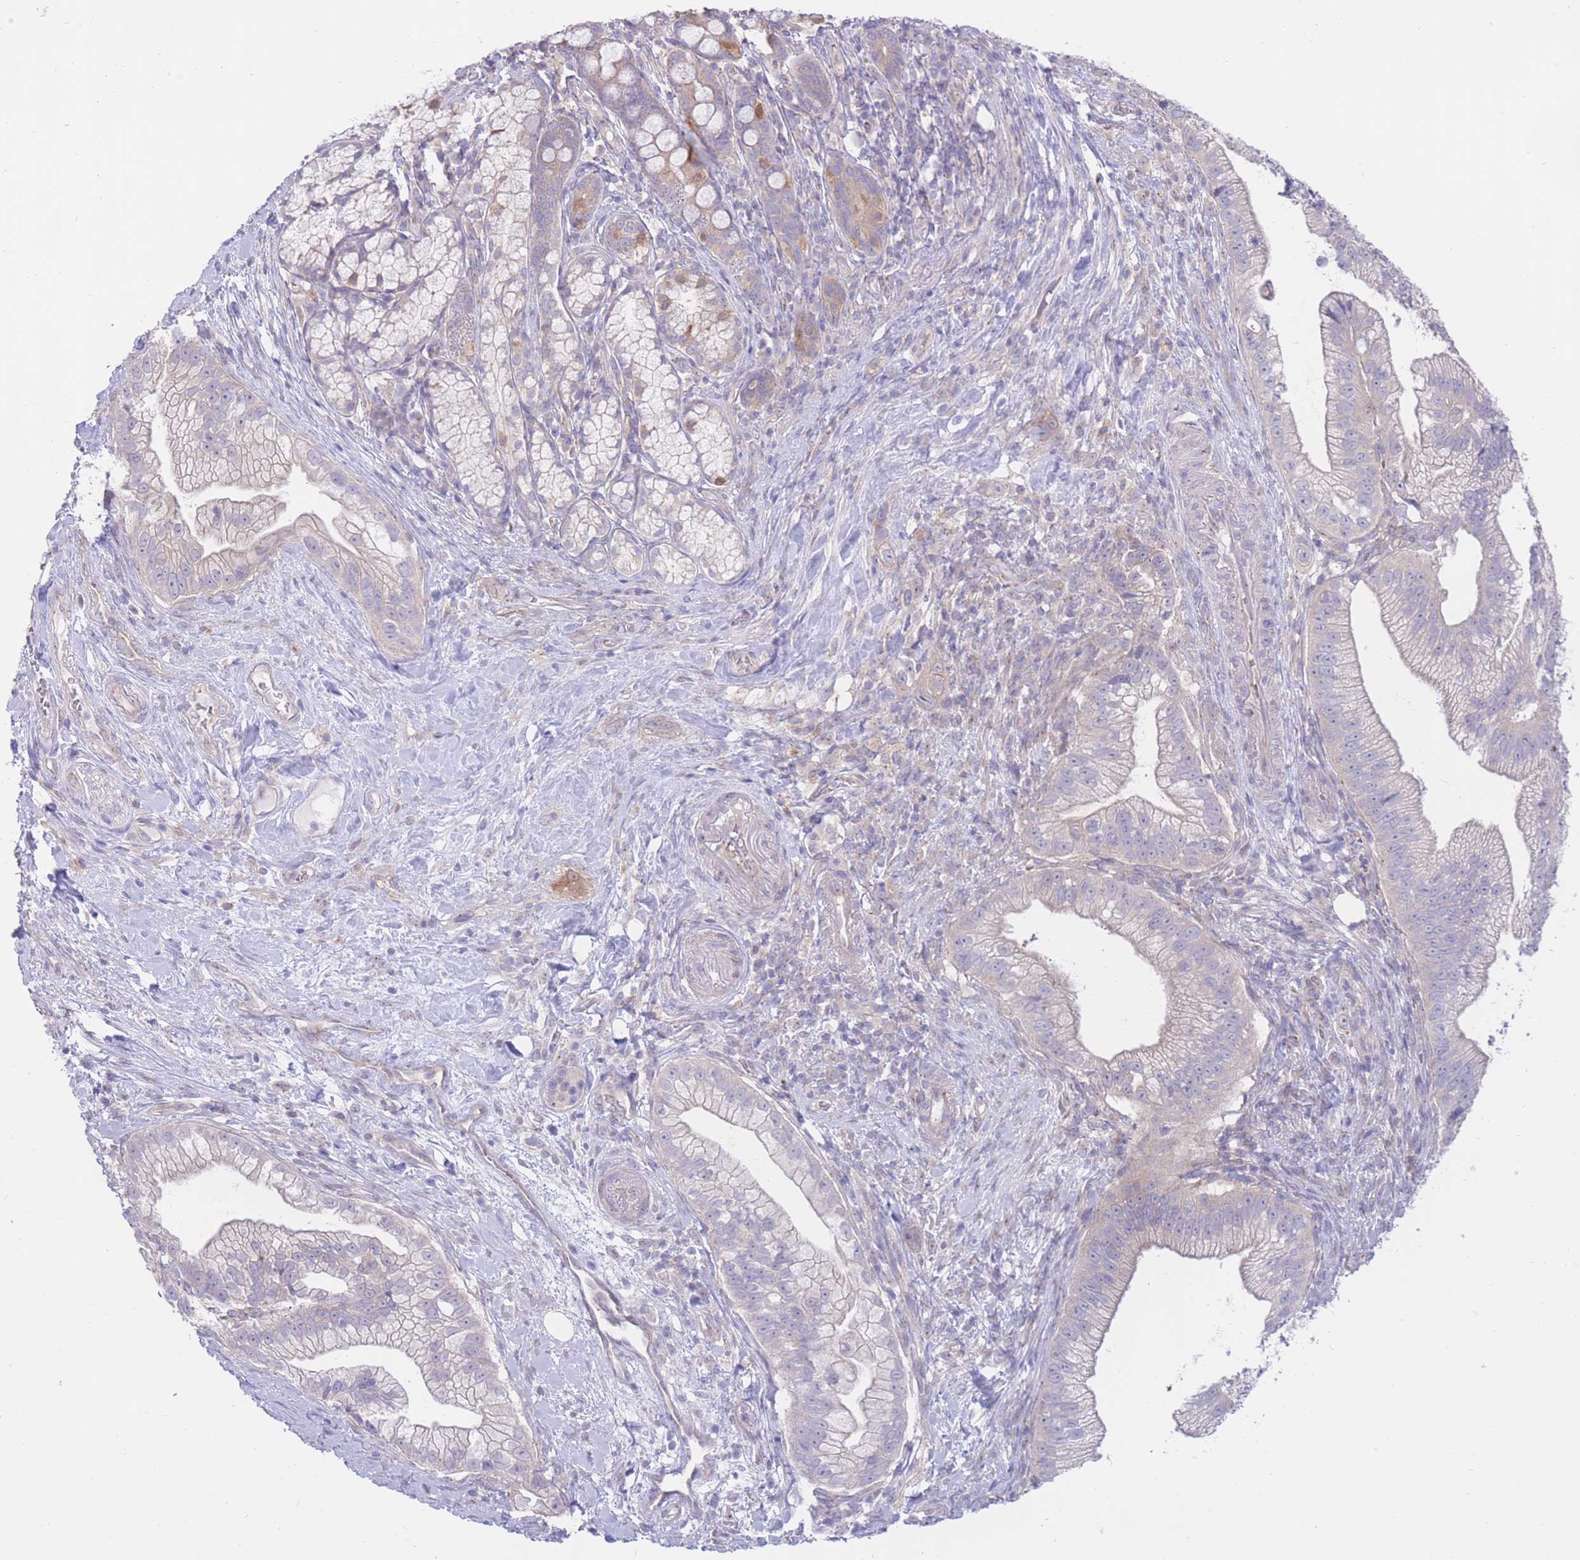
{"staining": {"intensity": "negative", "quantity": "none", "location": "none"}, "tissue": "pancreatic cancer", "cell_type": "Tumor cells", "image_type": "cancer", "snomed": [{"axis": "morphology", "description": "Adenocarcinoma, NOS"}, {"axis": "topography", "description": "Pancreas"}], "caption": "An immunohistochemistry histopathology image of pancreatic adenocarcinoma is shown. There is no staining in tumor cells of pancreatic adenocarcinoma. Brightfield microscopy of IHC stained with DAB (brown) and hematoxylin (blue), captured at high magnification.", "gene": "ALS2CL", "patient": {"sex": "male", "age": 70}}